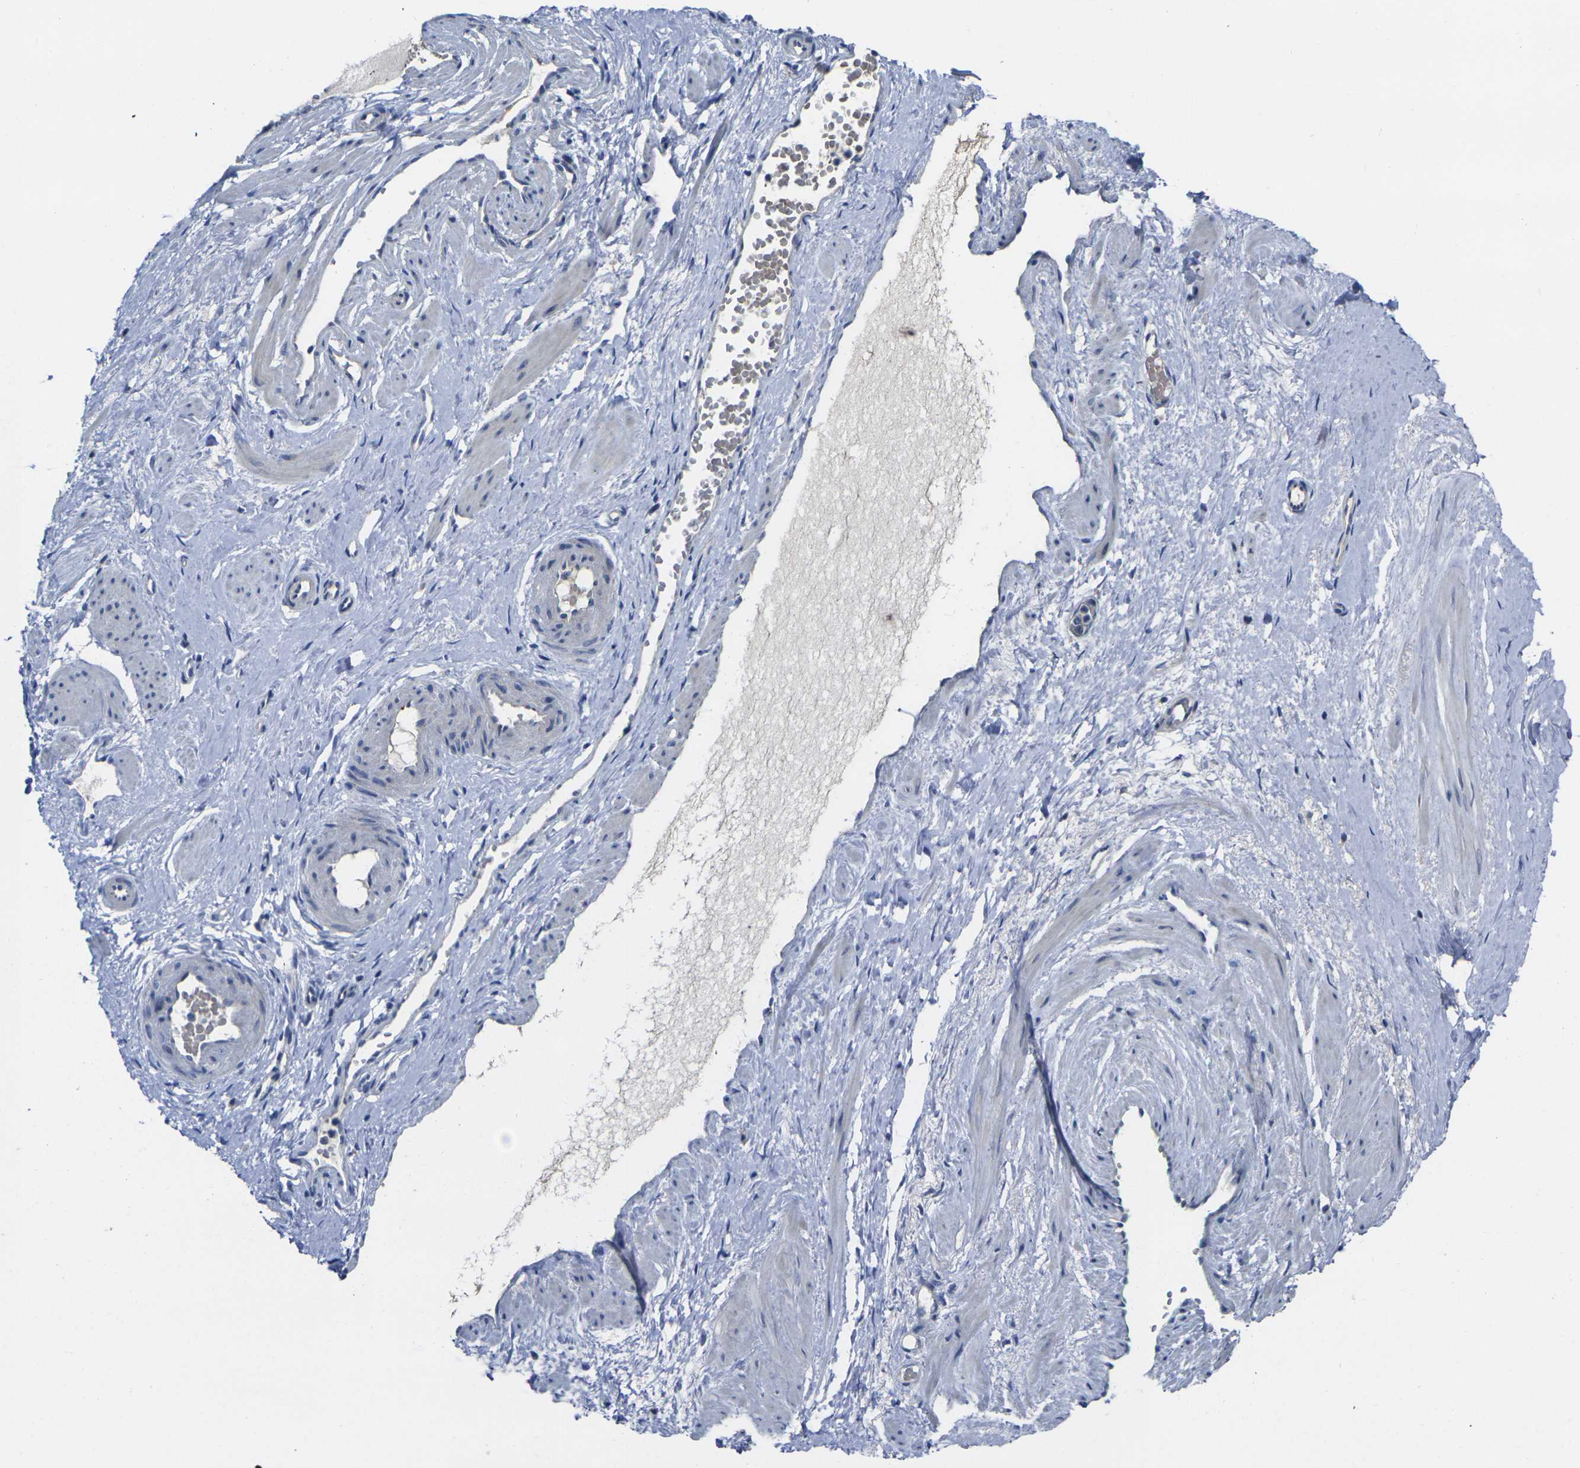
{"staining": {"intensity": "strong", "quantity": ">75%", "location": "cytoplasmic/membranous"}, "tissue": "adipose tissue", "cell_type": "Adipocytes", "image_type": "normal", "snomed": [{"axis": "morphology", "description": "Normal tissue, NOS"}, {"axis": "topography", "description": "Soft tissue"}, {"axis": "topography", "description": "Vascular tissue"}], "caption": "IHC staining of normal adipose tissue, which displays high levels of strong cytoplasmic/membranous expression in approximately >75% of adipocytes indicating strong cytoplasmic/membranous protein expression. The staining was performed using DAB (3,3'-diaminobenzidine) (brown) for protein detection and nuclei were counterstained in hematoxylin (blue).", "gene": "GNA12", "patient": {"sex": "female", "age": 35}}